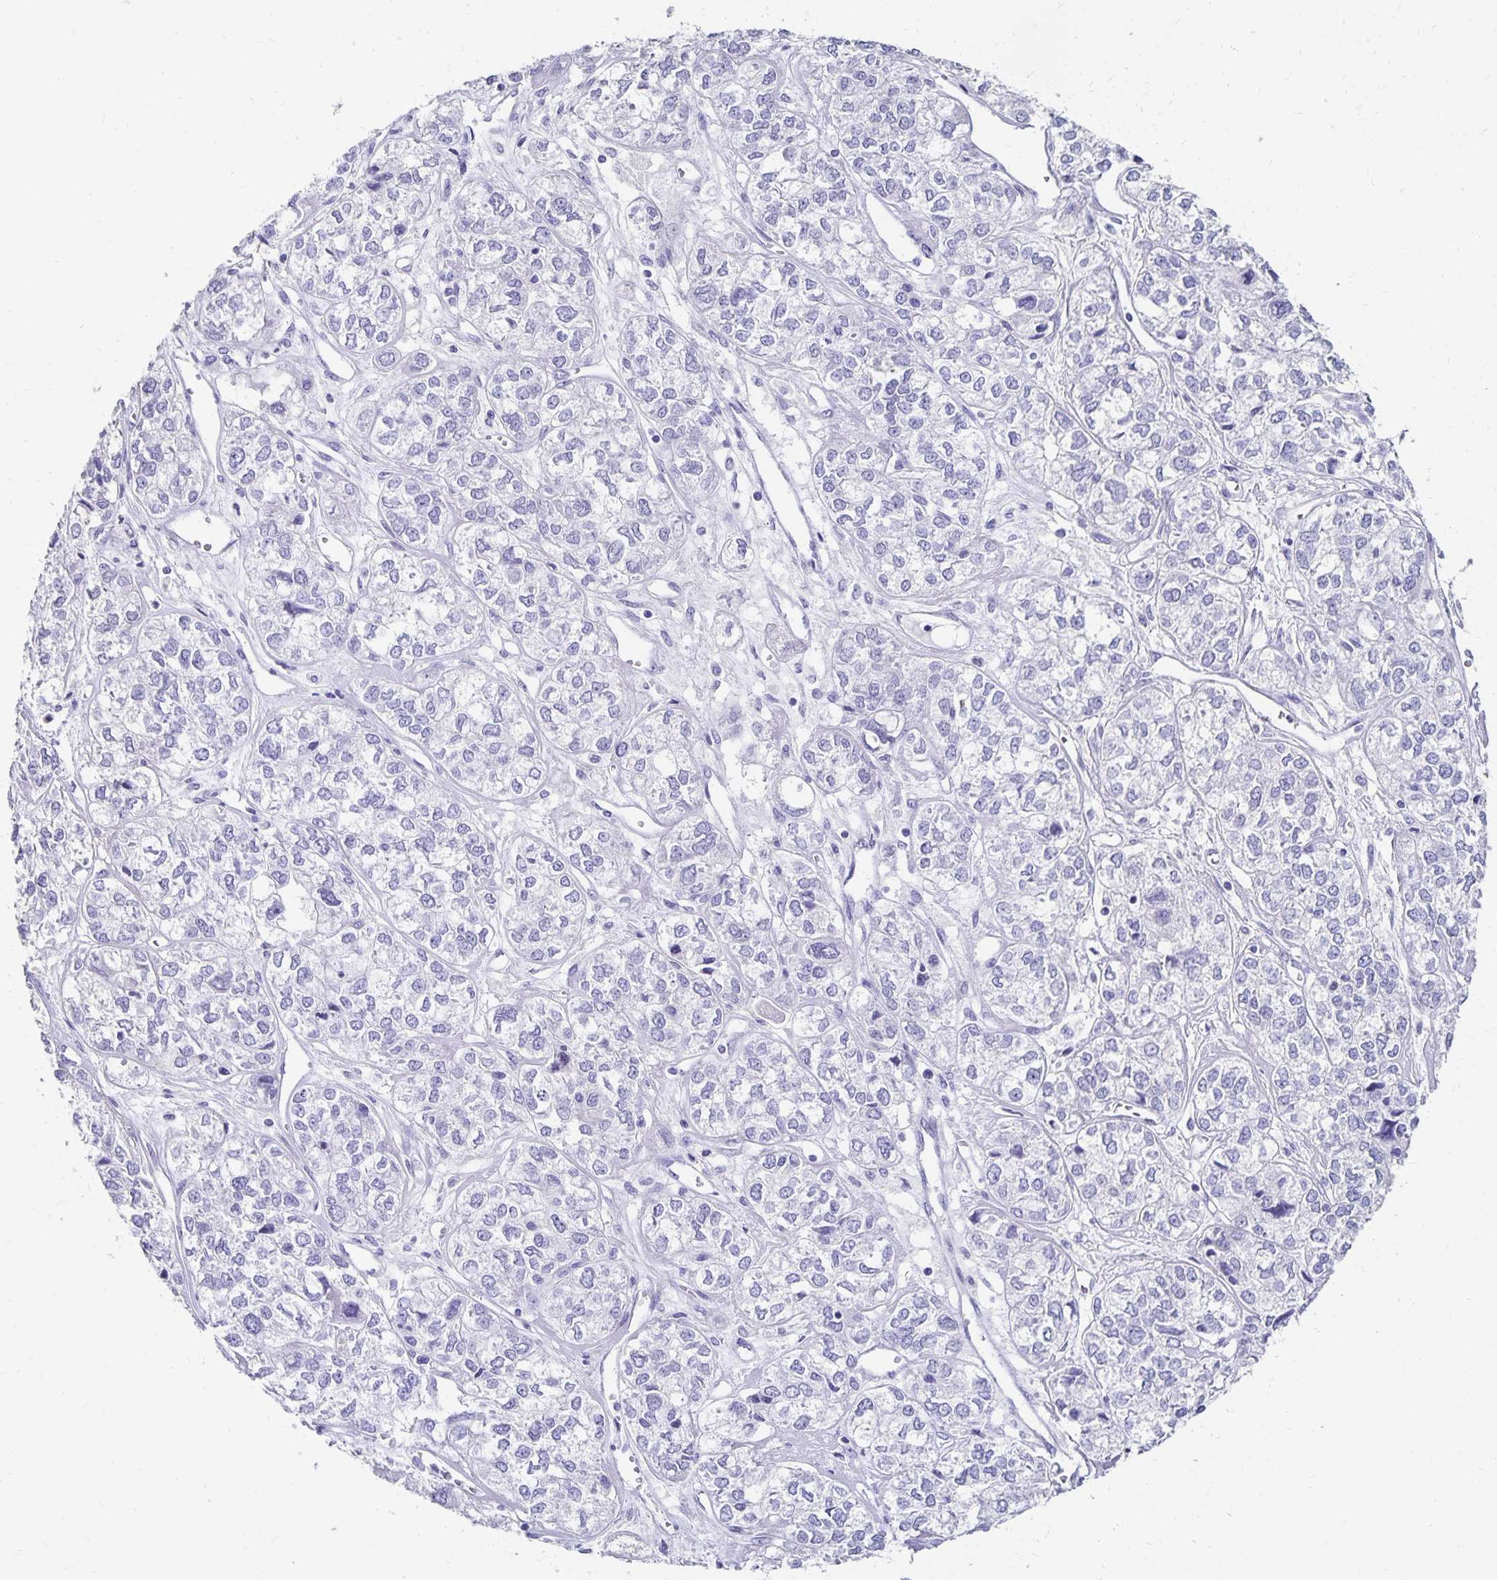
{"staining": {"intensity": "negative", "quantity": "none", "location": "none"}, "tissue": "ovarian cancer", "cell_type": "Tumor cells", "image_type": "cancer", "snomed": [{"axis": "morphology", "description": "Carcinoma, endometroid"}, {"axis": "topography", "description": "Ovary"}], "caption": "This is a photomicrograph of immunohistochemistry staining of endometroid carcinoma (ovarian), which shows no positivity in tumor cells.", "gene": "DYNLT4", "patient": {"sex": "female", "age": 64}}